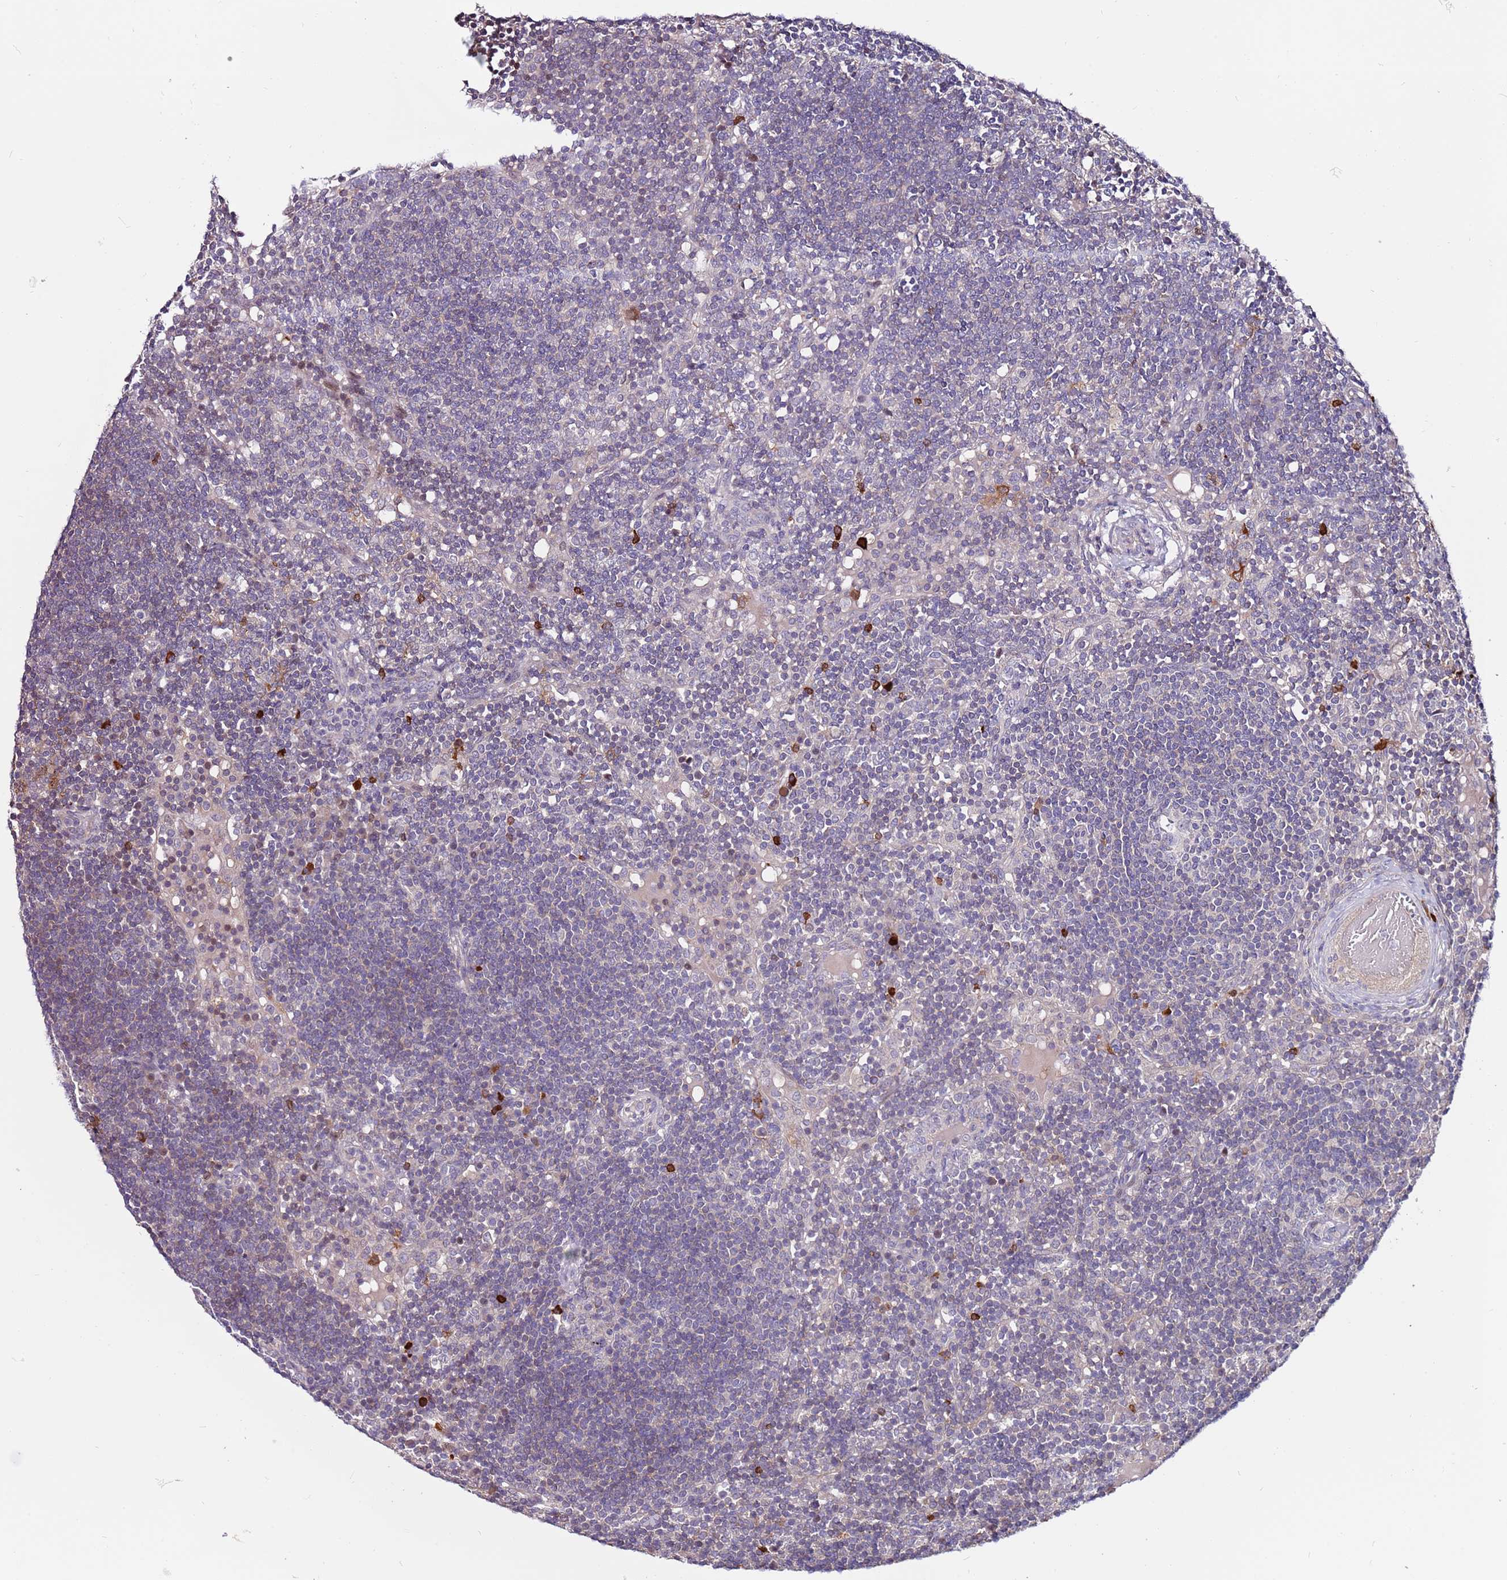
{"staining": {"intensity": "negative", "quantity": "none", "location": "none"}, "tissue": "lymph node", "cell_type": "Germinal center cells", "image_type": "normal", "snomed": [{"axis": "morphology", "description": "Normal tissue, NOS"}, {"axis": "topography", "description": "Lymph node"}], "caption": "There is no significant expression in germinal center cells of lymph node. (DAB (3,3'-diaminobenzidine) immunohistochemistry visualized using brightfield microscopy, high magnification).", "gene": "MTG2", "patient": {"sex": "male", "age": 53}}